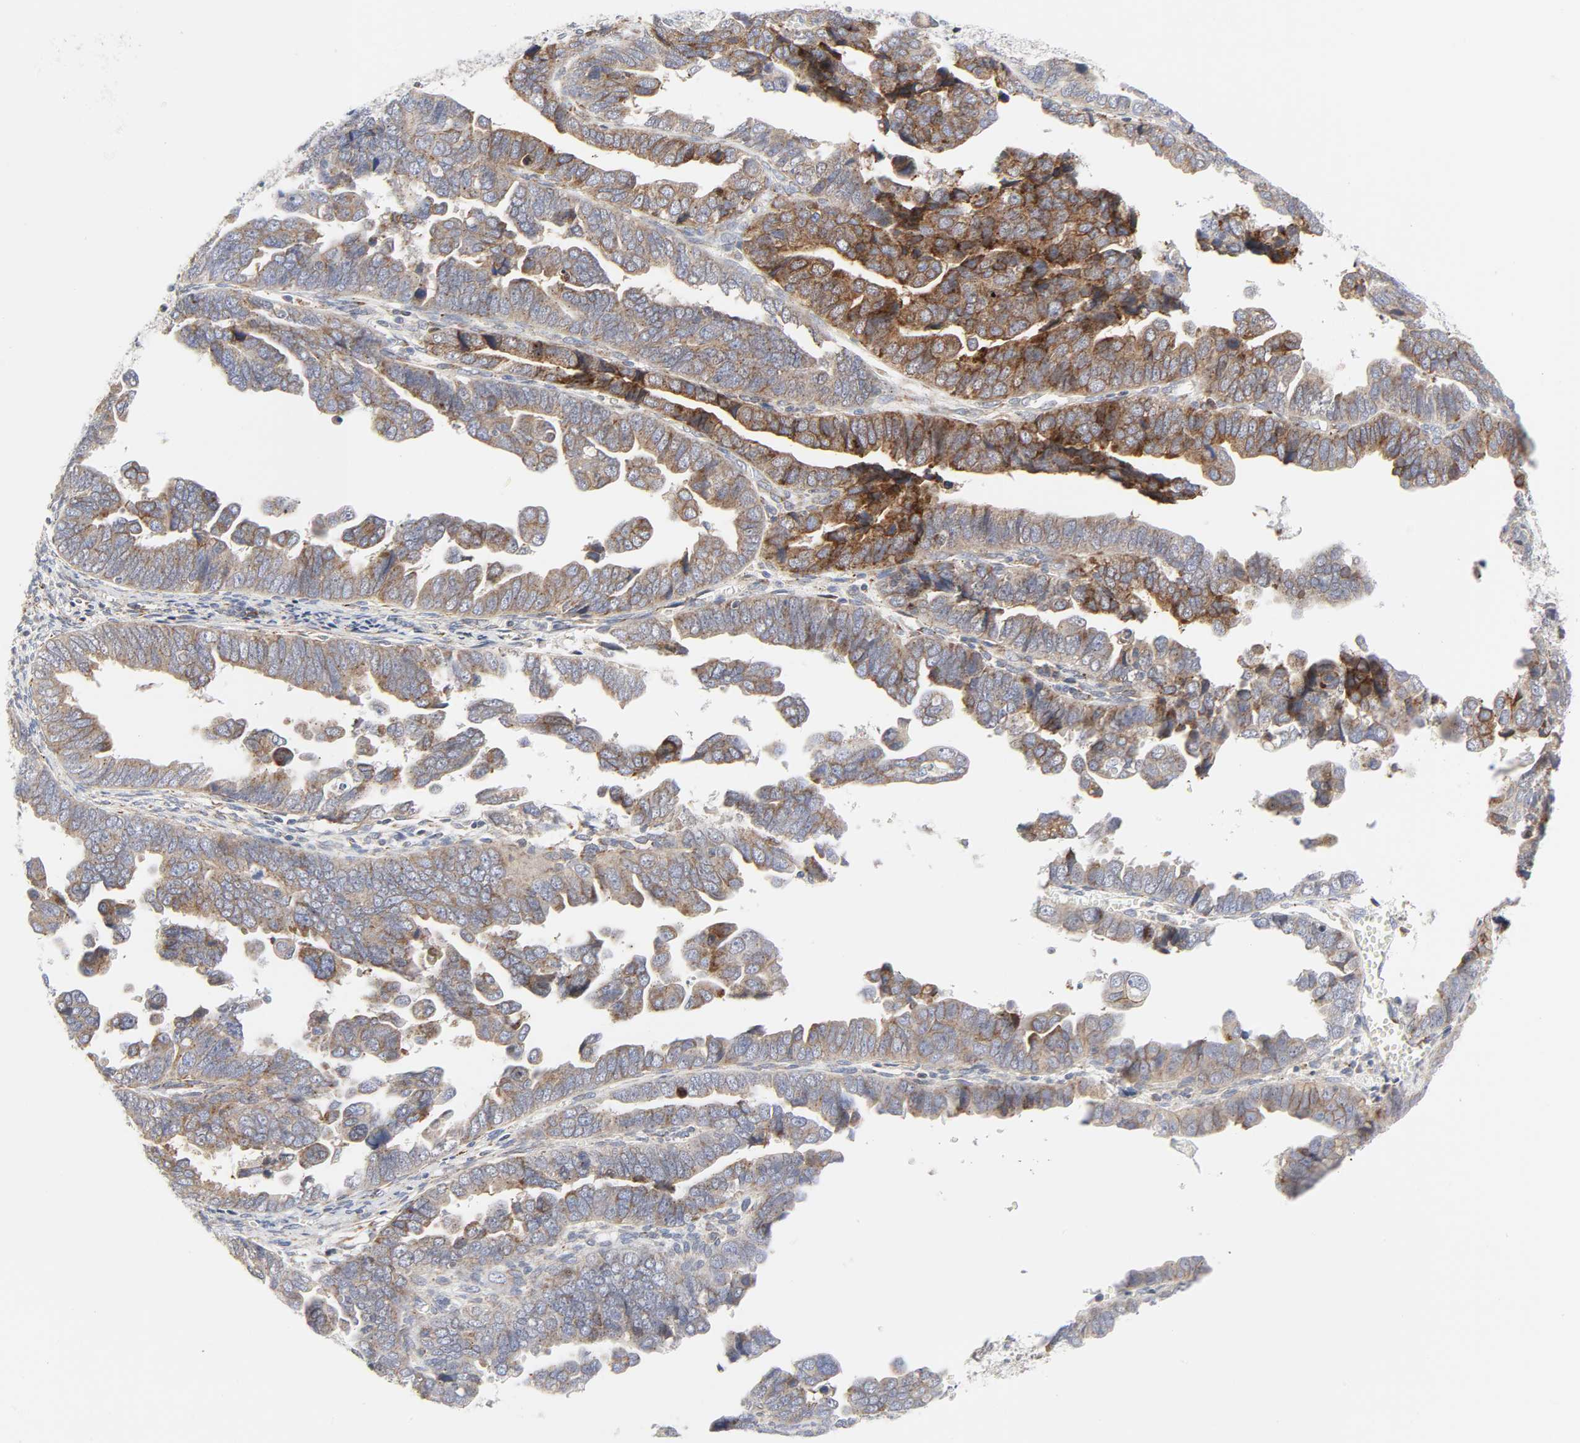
{"staining": {"intensity": "moderate", "quantity": "25%-75%", "location": "cytoplasmic/membranous"}, "tissue": "endometrial cancer", "cell_type": "Tumor cells", "image_type": "cancer", "snomed": [{"axis": "morphology", "description": "Adenocarcinoma, NOS"}, {"axis": "topography", "description": "Endometrium"}], "caption": "Adenocarcinoma (endometrial) stained for a protein reveals moderate cytoplasmic/membranous positivity in tumor cells.", "gene": "LRP6", "patient": {"sex": "female", "age": 75}}